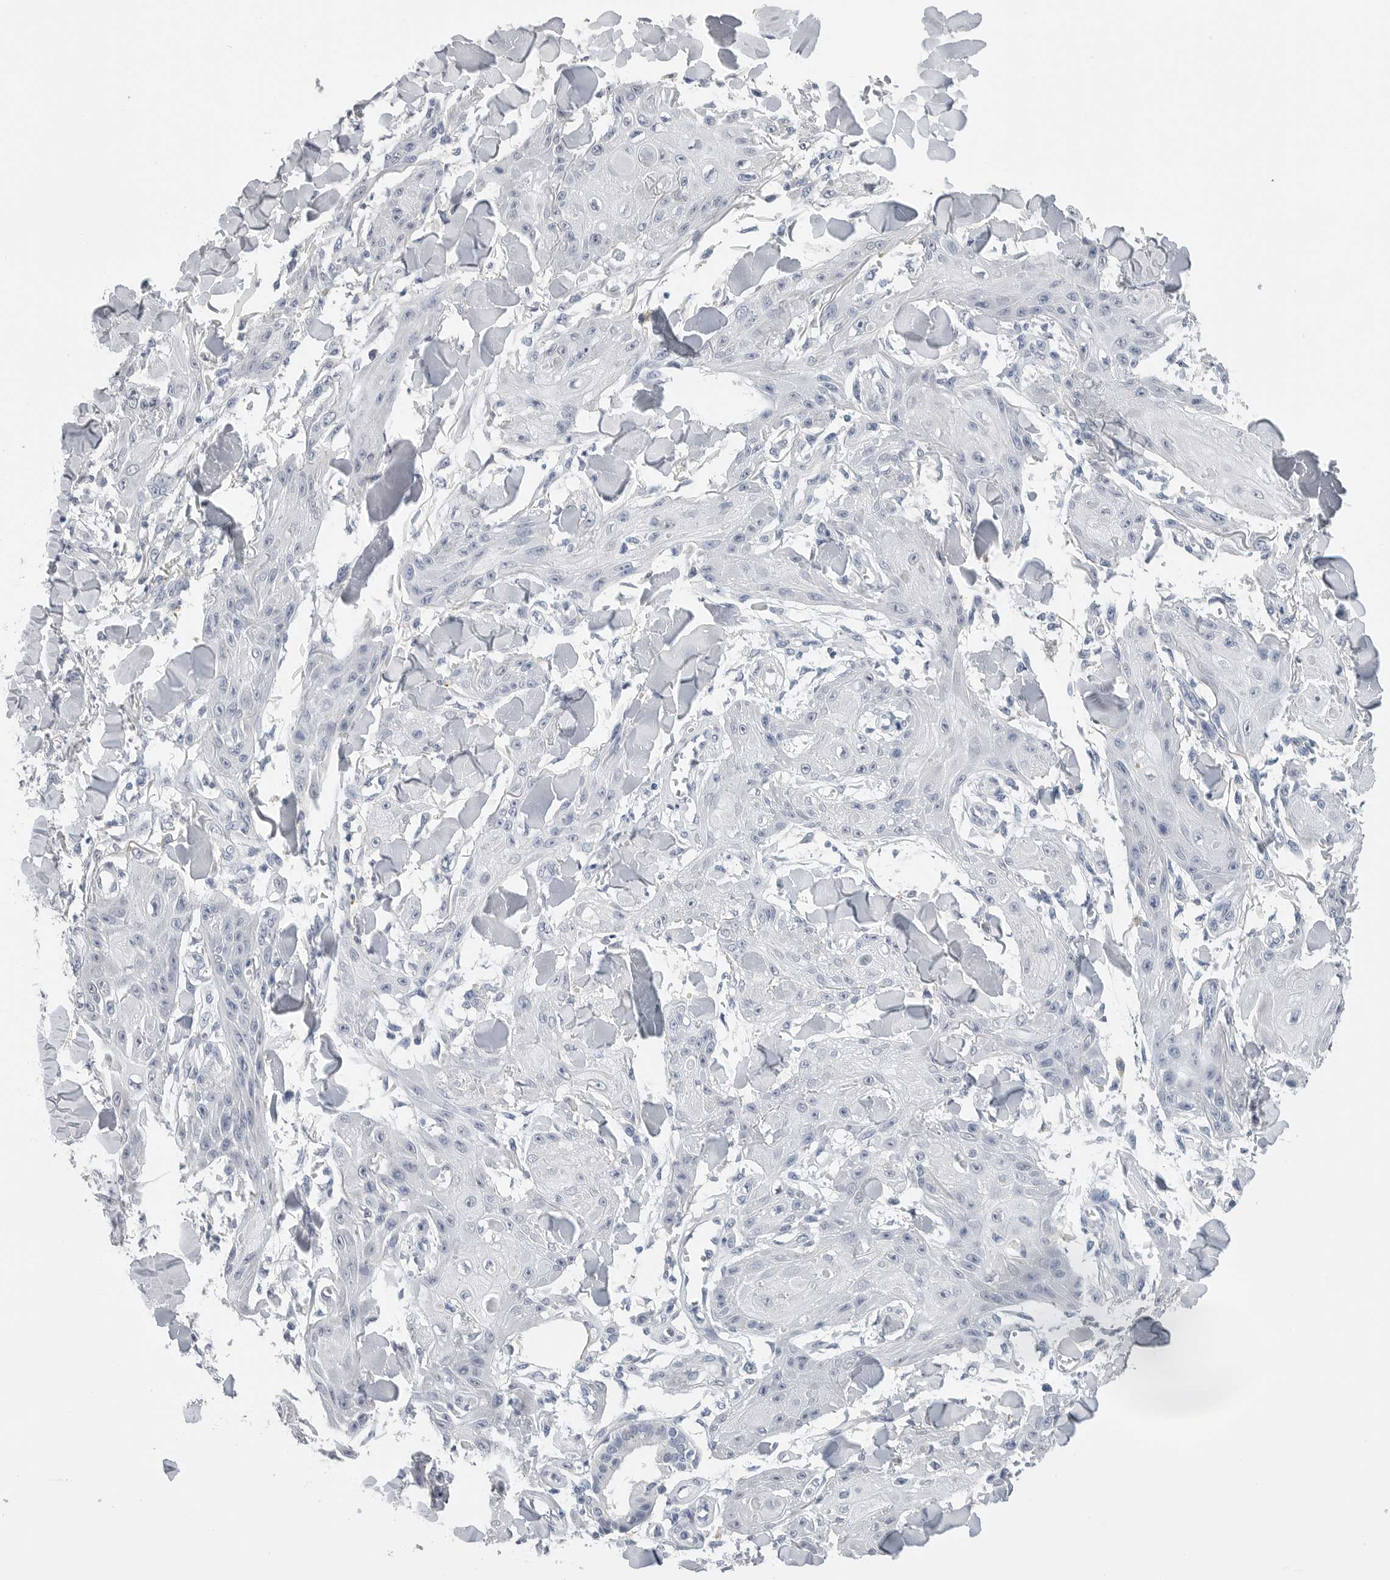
{"staining": {"intensity": "negative", "quantity": "none", "location": "none"}, "tissue": "skin cancer", "cell_type": "Tumor cells", "image_type": "cancer", "snomed": [{"axis": "morphology", "description": "Squamous cell carcinoma, NOS"}, {"axis": "topography", "description": "Skin"}], "caption": "DAB immunohistochemical staining of squamous cell carcinoma (skin) displays no significant positivity in tumor cells.", "gene": "FABP6", "patient": {"sex": "male", "age": 74}}